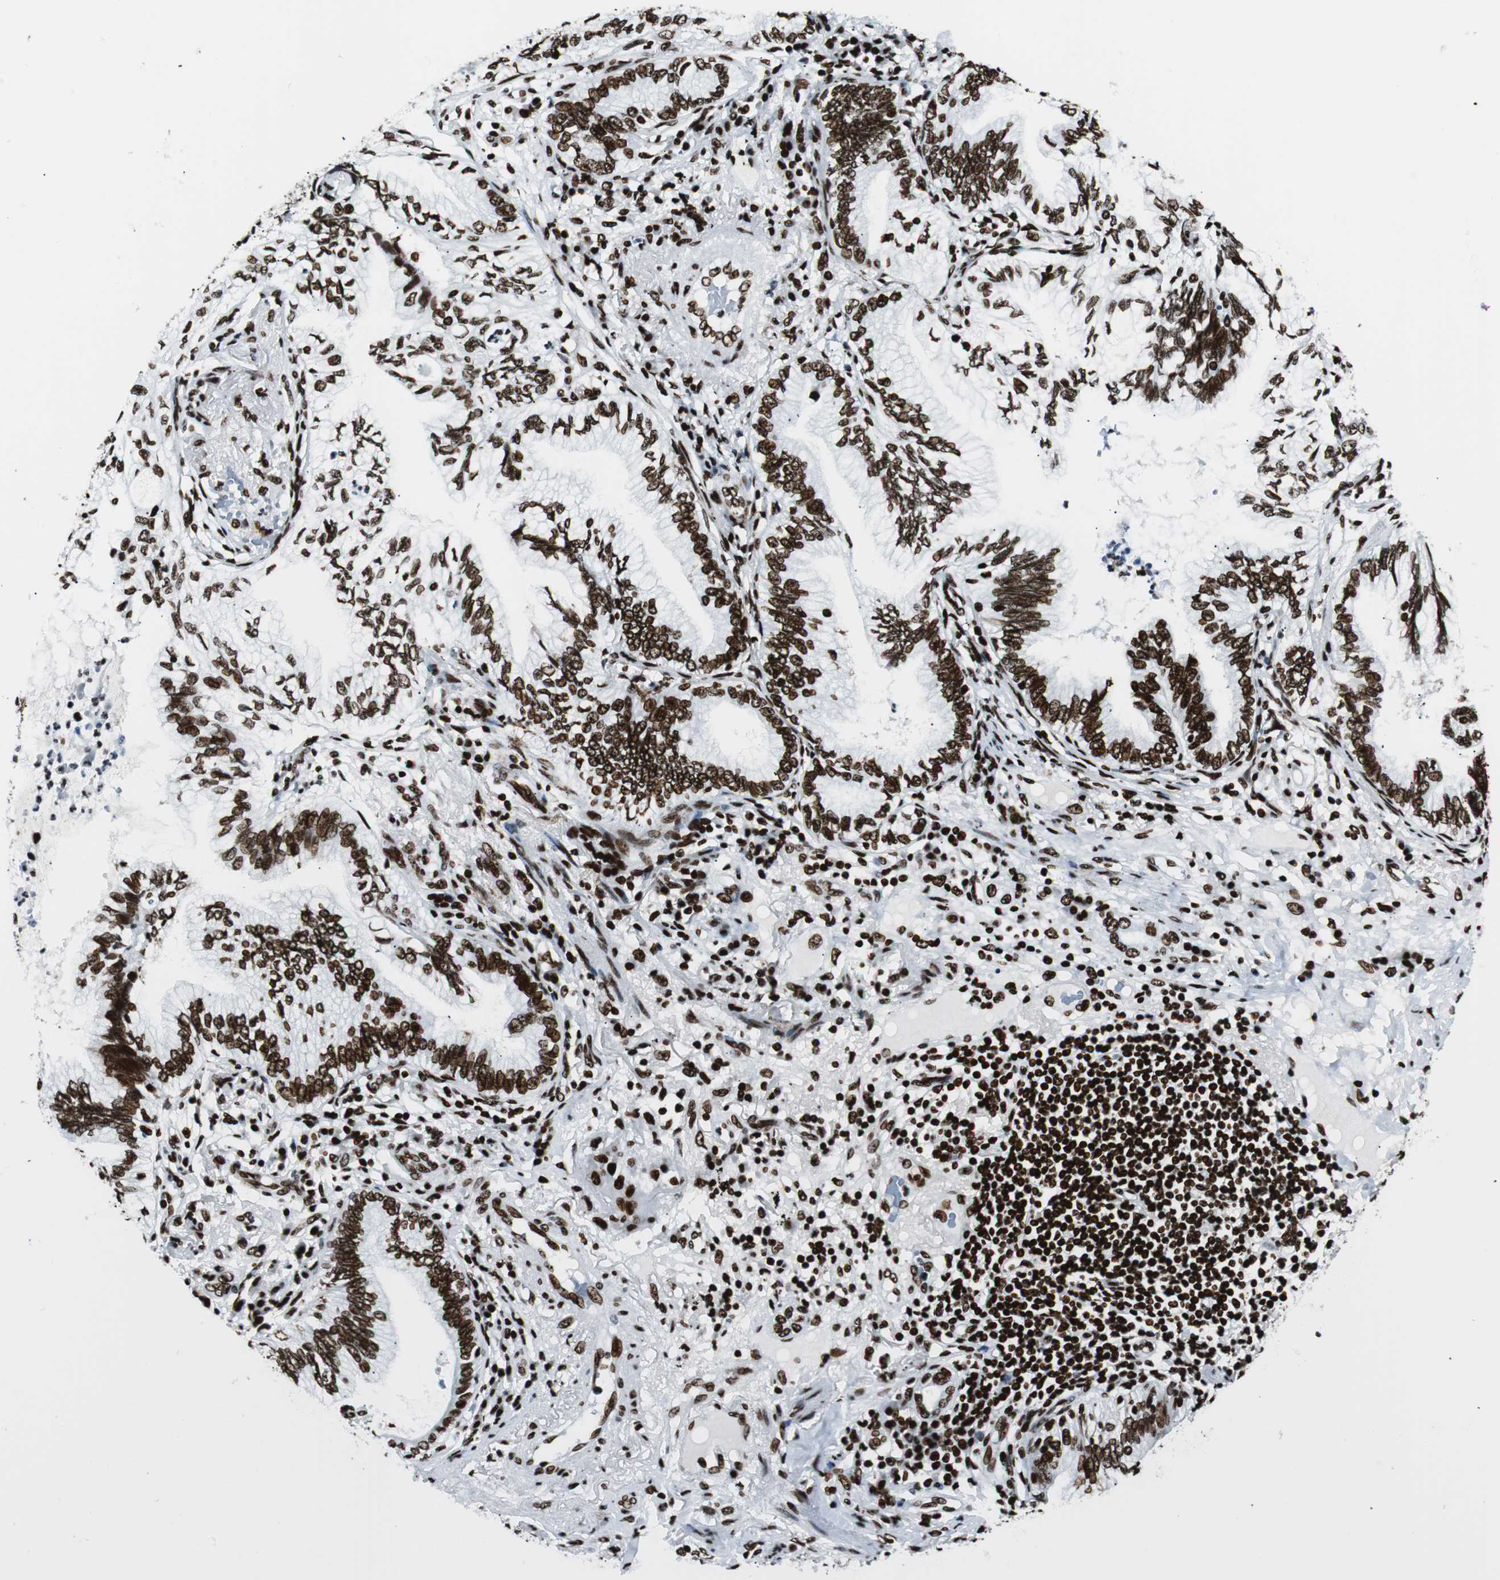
{"staining": {"intensity": "strong", "quantity": ">75%", "location": "nuclear"}, "tissue": "lung cancer", "cell_type": "Tumor cells", "image_type": "cancer", "snomed": [{"axis": "morphology", "description": "Adenocarcinoma, NOS"}, {"axis": "topography", "description": "Lung"}], "caption": "Approximately >75% of tumor cells in lung cancer (adenocarcinoma) show strong nuclear protein staining as visualized by brown immunohistochemical staining.", "gene": "NCL", "patient": {"sex": "female", "age": 70}}